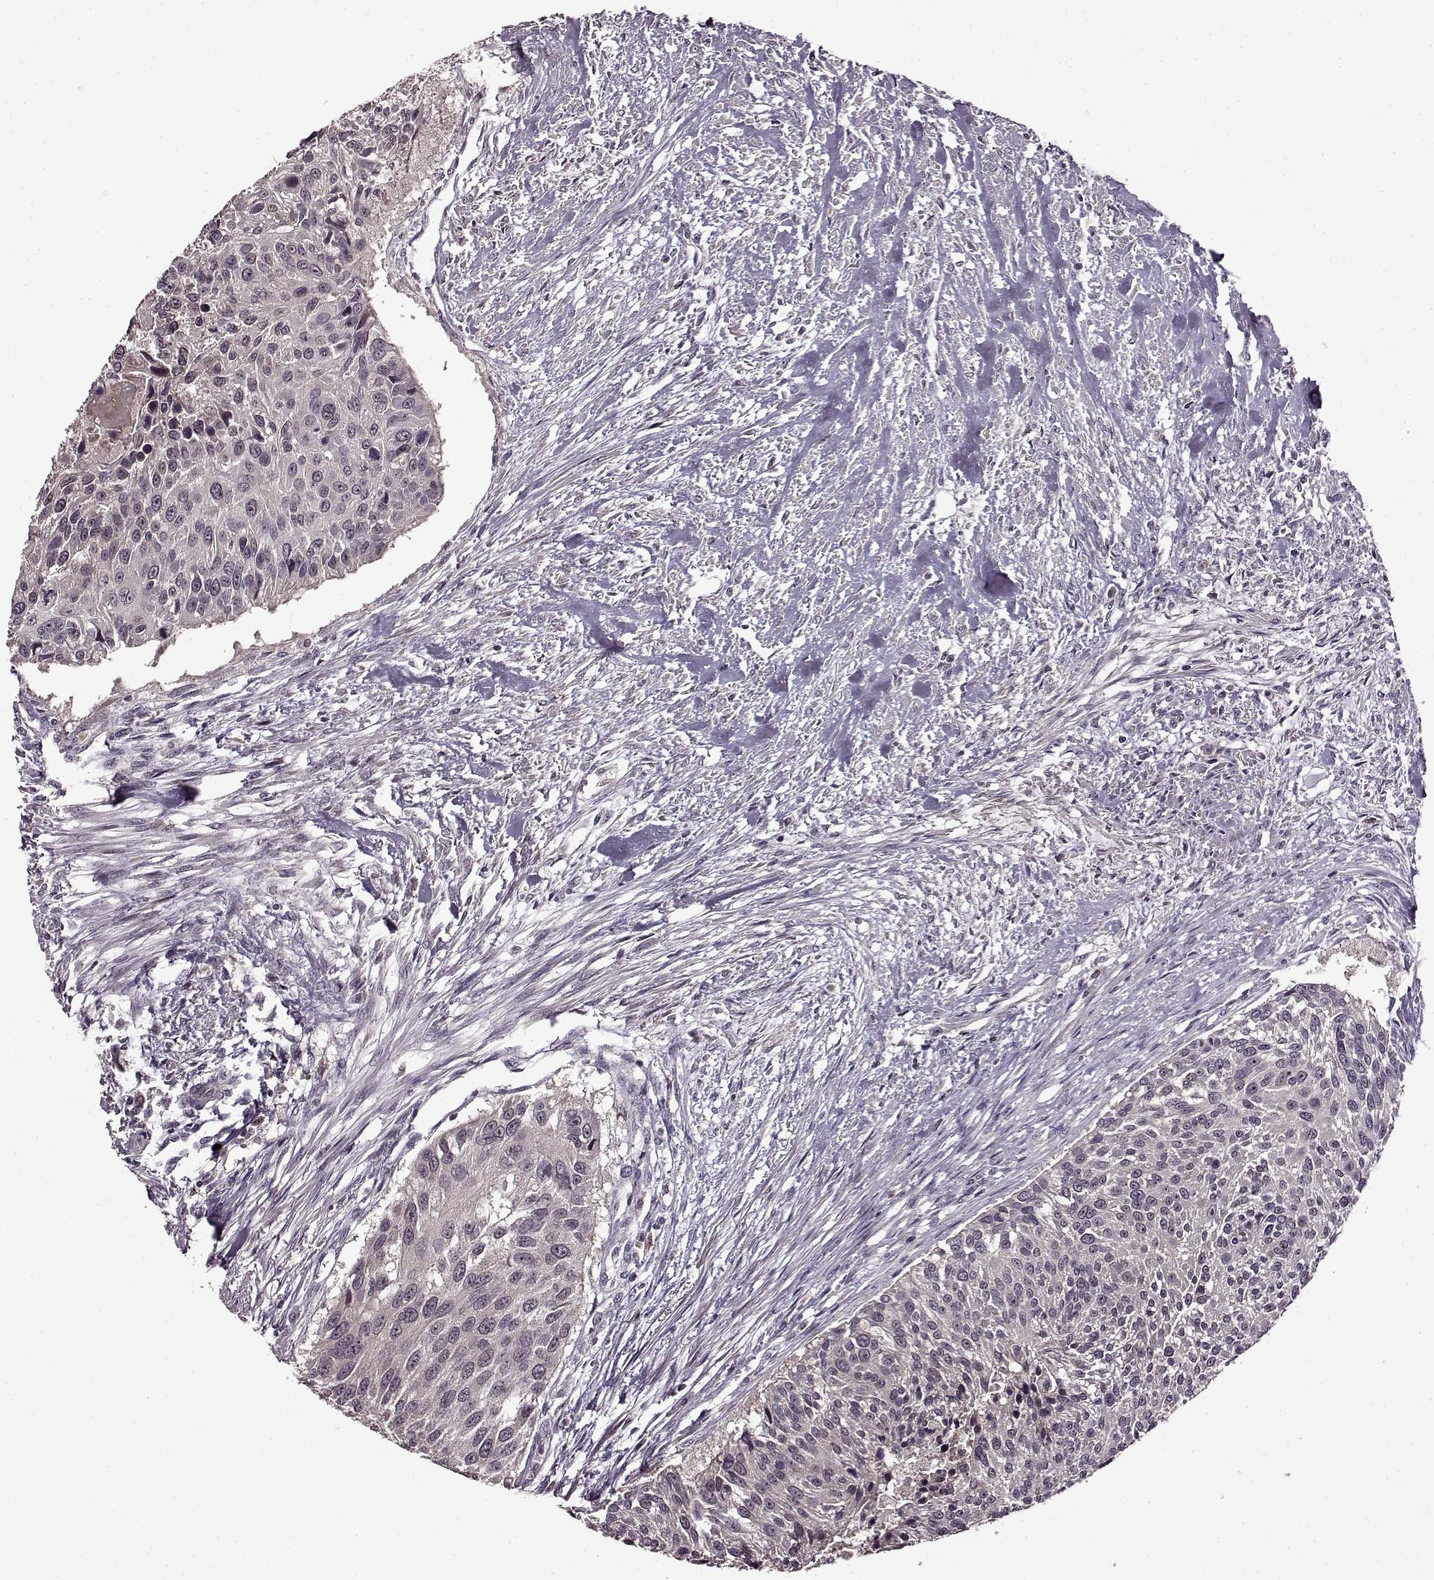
{"staining": {"intensity": "negative", "quantity": "none", "location": "none"}, "tissue": "urothelial cancer", "cell_type": "Tumor cells", "image_type": "cancer", "snomed": [{"axis": "morphology", "description": "Urothelial carcinoma, NOS"}, {"axis": "topography", "description": "Urinary bladder"}], "caption": "DAB immunohistochemical staining of urothelial cancer displays no significant positivity in tumor cells.", "gene": "MAIP1", "patient": {"sex": "male", "age": 55}}